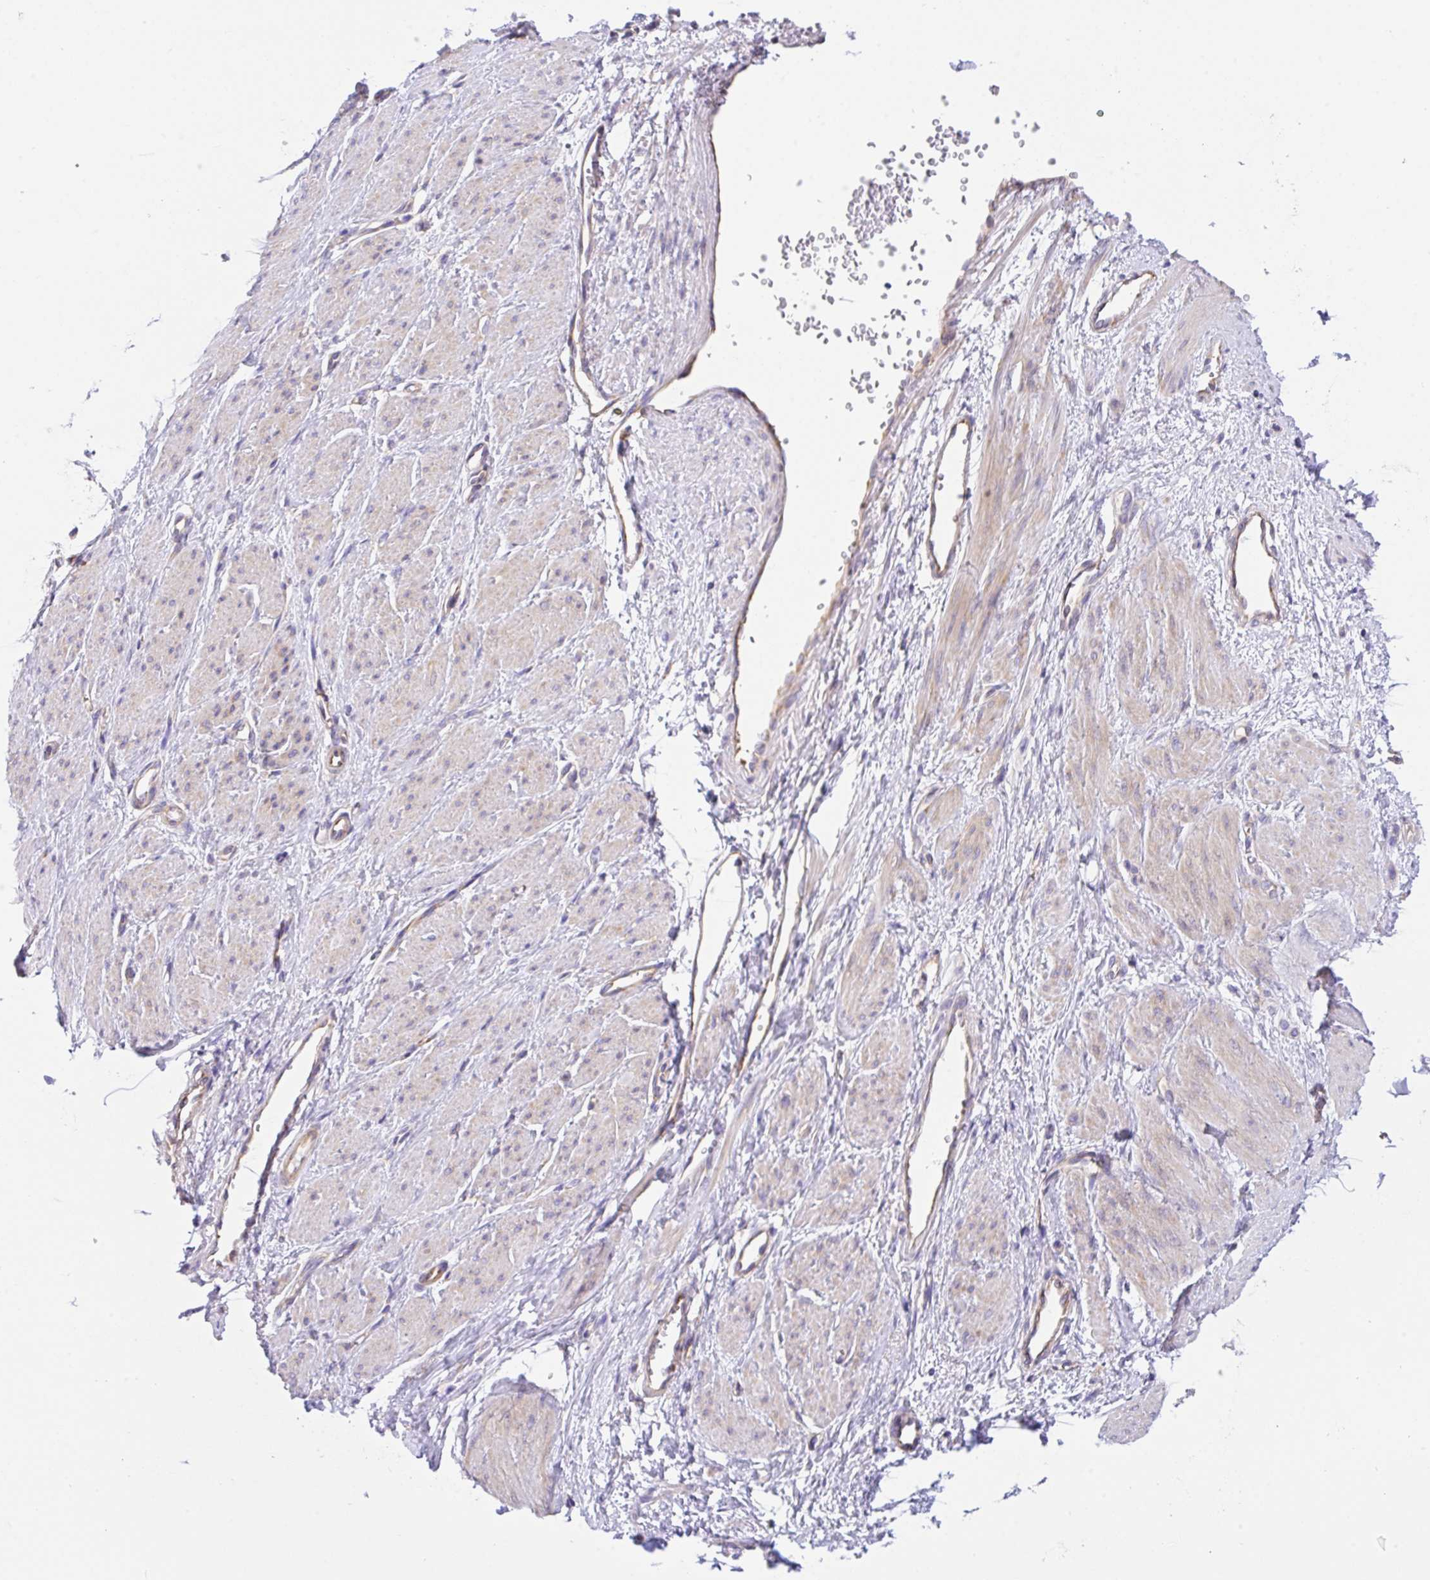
{"staining": {"intensity": "weak", "quantity": "25%-75%", "location": "cytoplasmic/membranous"}, "tissue": "smooth muscle", "cell_type": "Smooth muscle cells", "image_type": "normal", "snomed": [{"axis": "morphology", "description": "Normal tissue, NOS"}, {"axis": "topography", "description": "Smooth muscle"}, {"axis": "topography", "description": "Uterus"}], "caption": "DAB (3,3'-diaminobenzidine) immunohistochemical staining of benign human smooth muscle exhibits weak cytoplasmic/membranous protein staining in about 25%-75% of smooth muscle cells. (Stains: DAB in brown, nuclei in blue, Microscopy: brightfield microscopy at high magnification).", "gene": "GFPT2", "patient": {"sex": "female", "age": 39}}